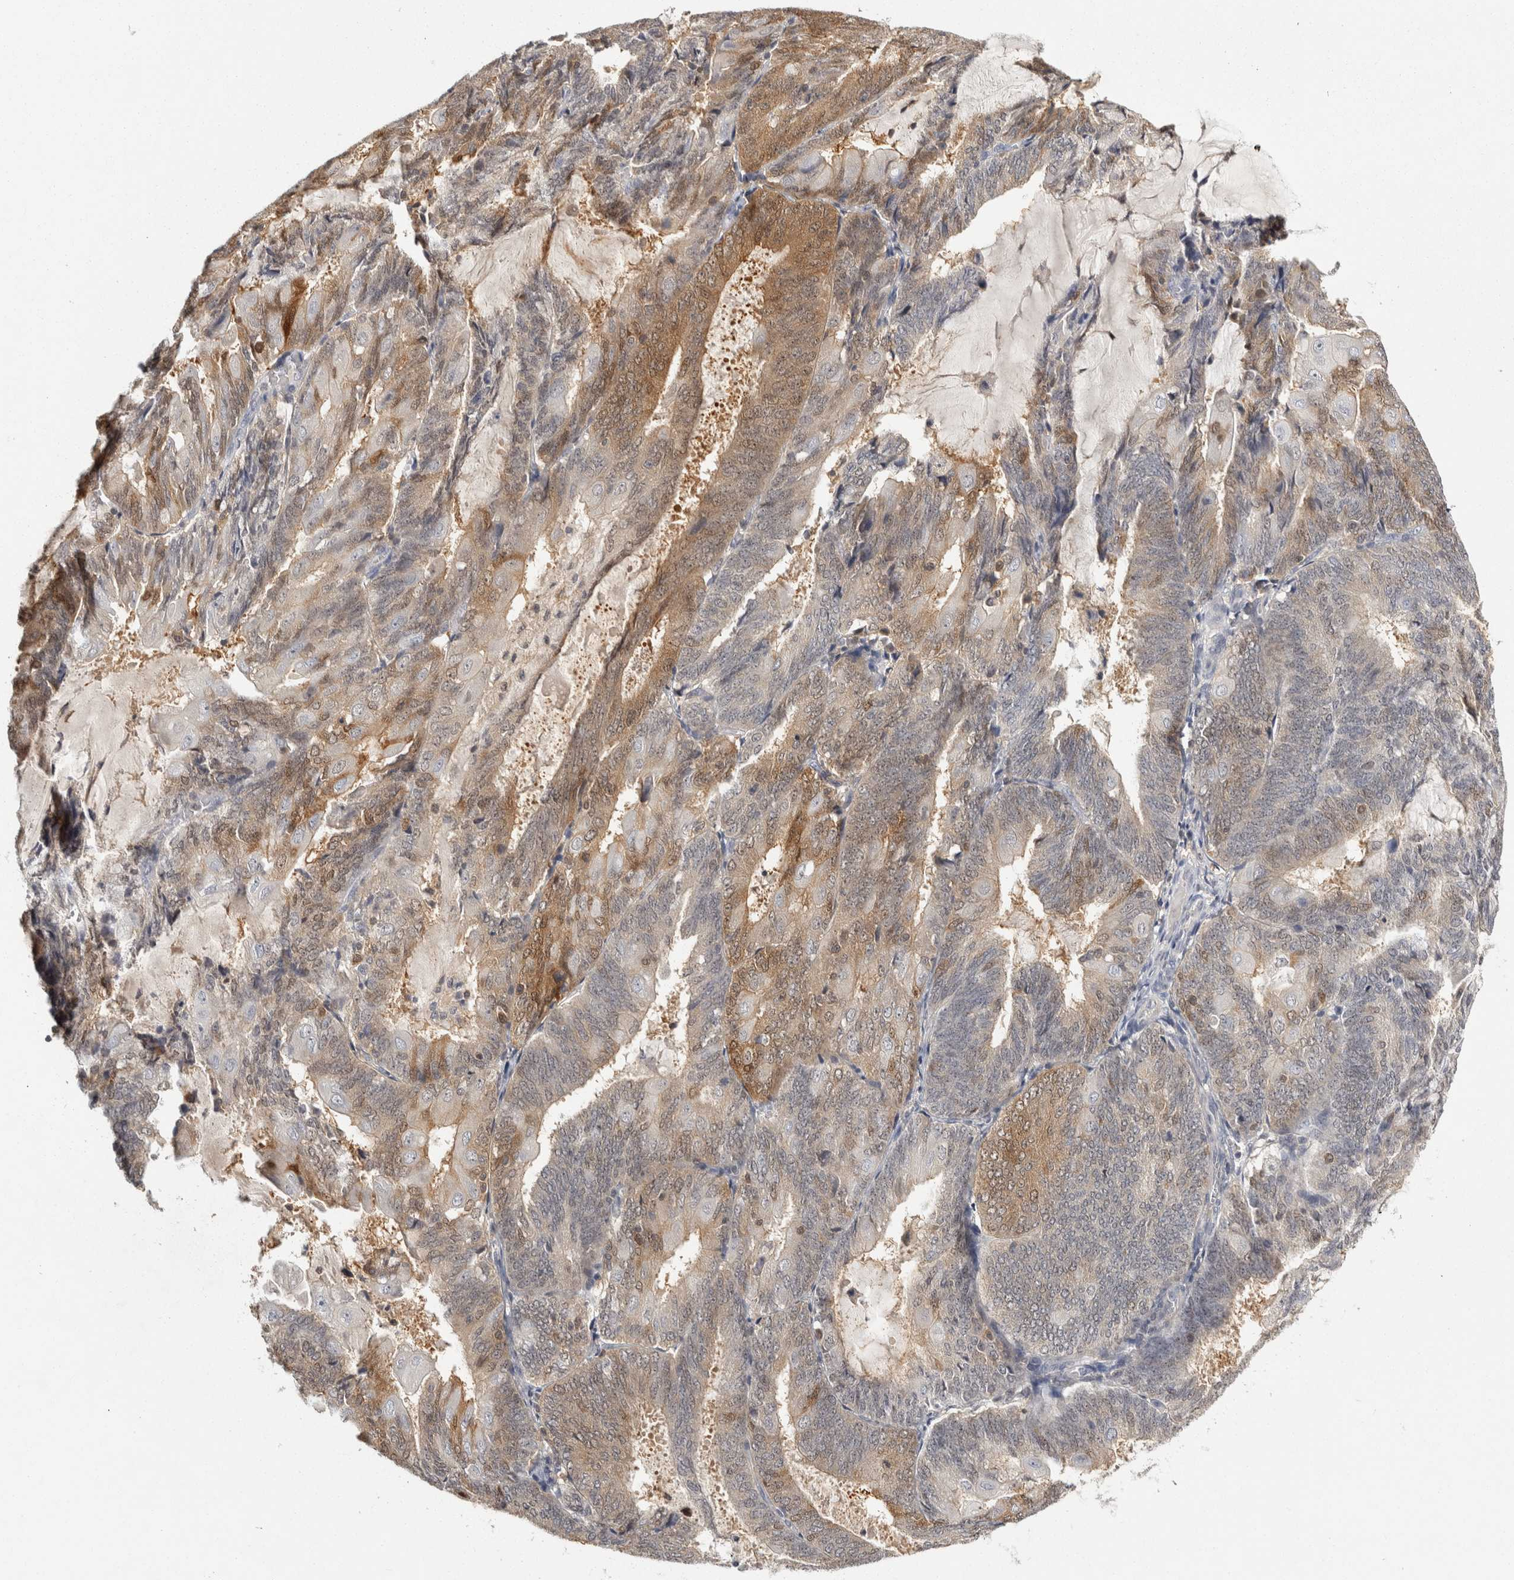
{"staining": {"intensity": "moderate", "quantity": "<25%", "location": "cytoplasmic/membranous,nuclear"}, "tissue": "endometrial cancer", "cell_type": "Tumor cells", "image_type": "cancer", "snomed": [{"axis": "morphology", "description": "Adenocarcinoma, NOS"}, {"axis": "topography", "description": "Endometrium"}], "caption": "An image showing moderate cytoplasmic/membranous and nuclear expression in about <25% of tumor cells in endometrial adenocarcinoma, as visualized by brown immunohistochemical staining.", "gene": "ACAT2", "patient": {"sex": "female", "age": 81}}